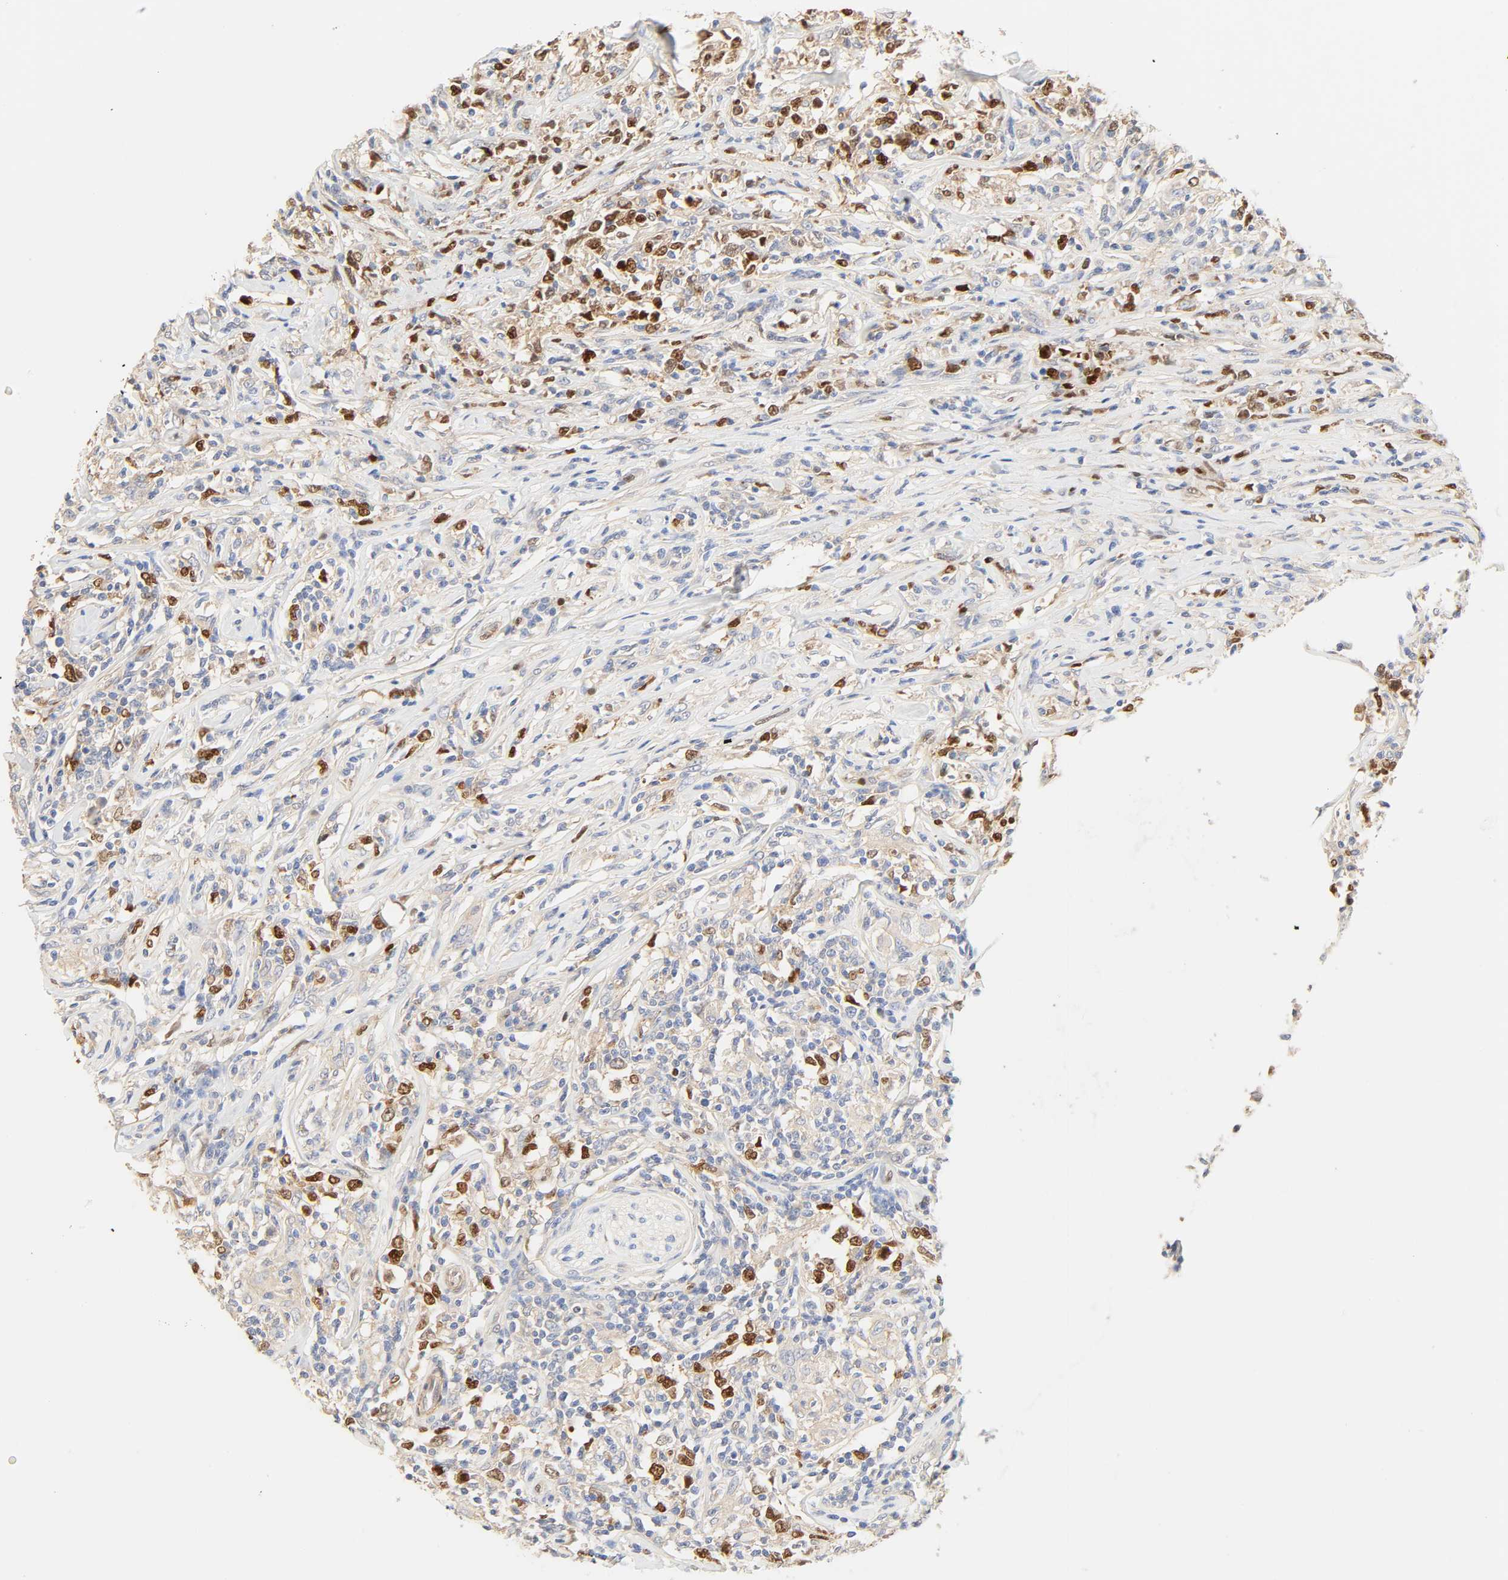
{"staining": {"intensity": "strong", "quantity": "25%-75%", "location": "nuclear"}, "tissue": "lymphoma", "cell_type": "Tumor cells", "image_type": "cancer", "snomed": [{"axis": "morphology", "description": "Malignant lymphoma, non-Hodgkin's type, High grade"}, {"axis": "topography", "description": "Lymph node"}], "caption": "Immunohistochemistry photomicrograph of neoplastic tissue: malignant lymphoma, non-Hodgkin's type (high-grade) stained using immunohistochemistry reveals high levels of strong protein expression localized specifically in the nuclear of tumor cells, appearing as a nuclear brown color.", "gene": "BORCS8-MEF2B", "patient": {"sex": "female", "age": 84}}